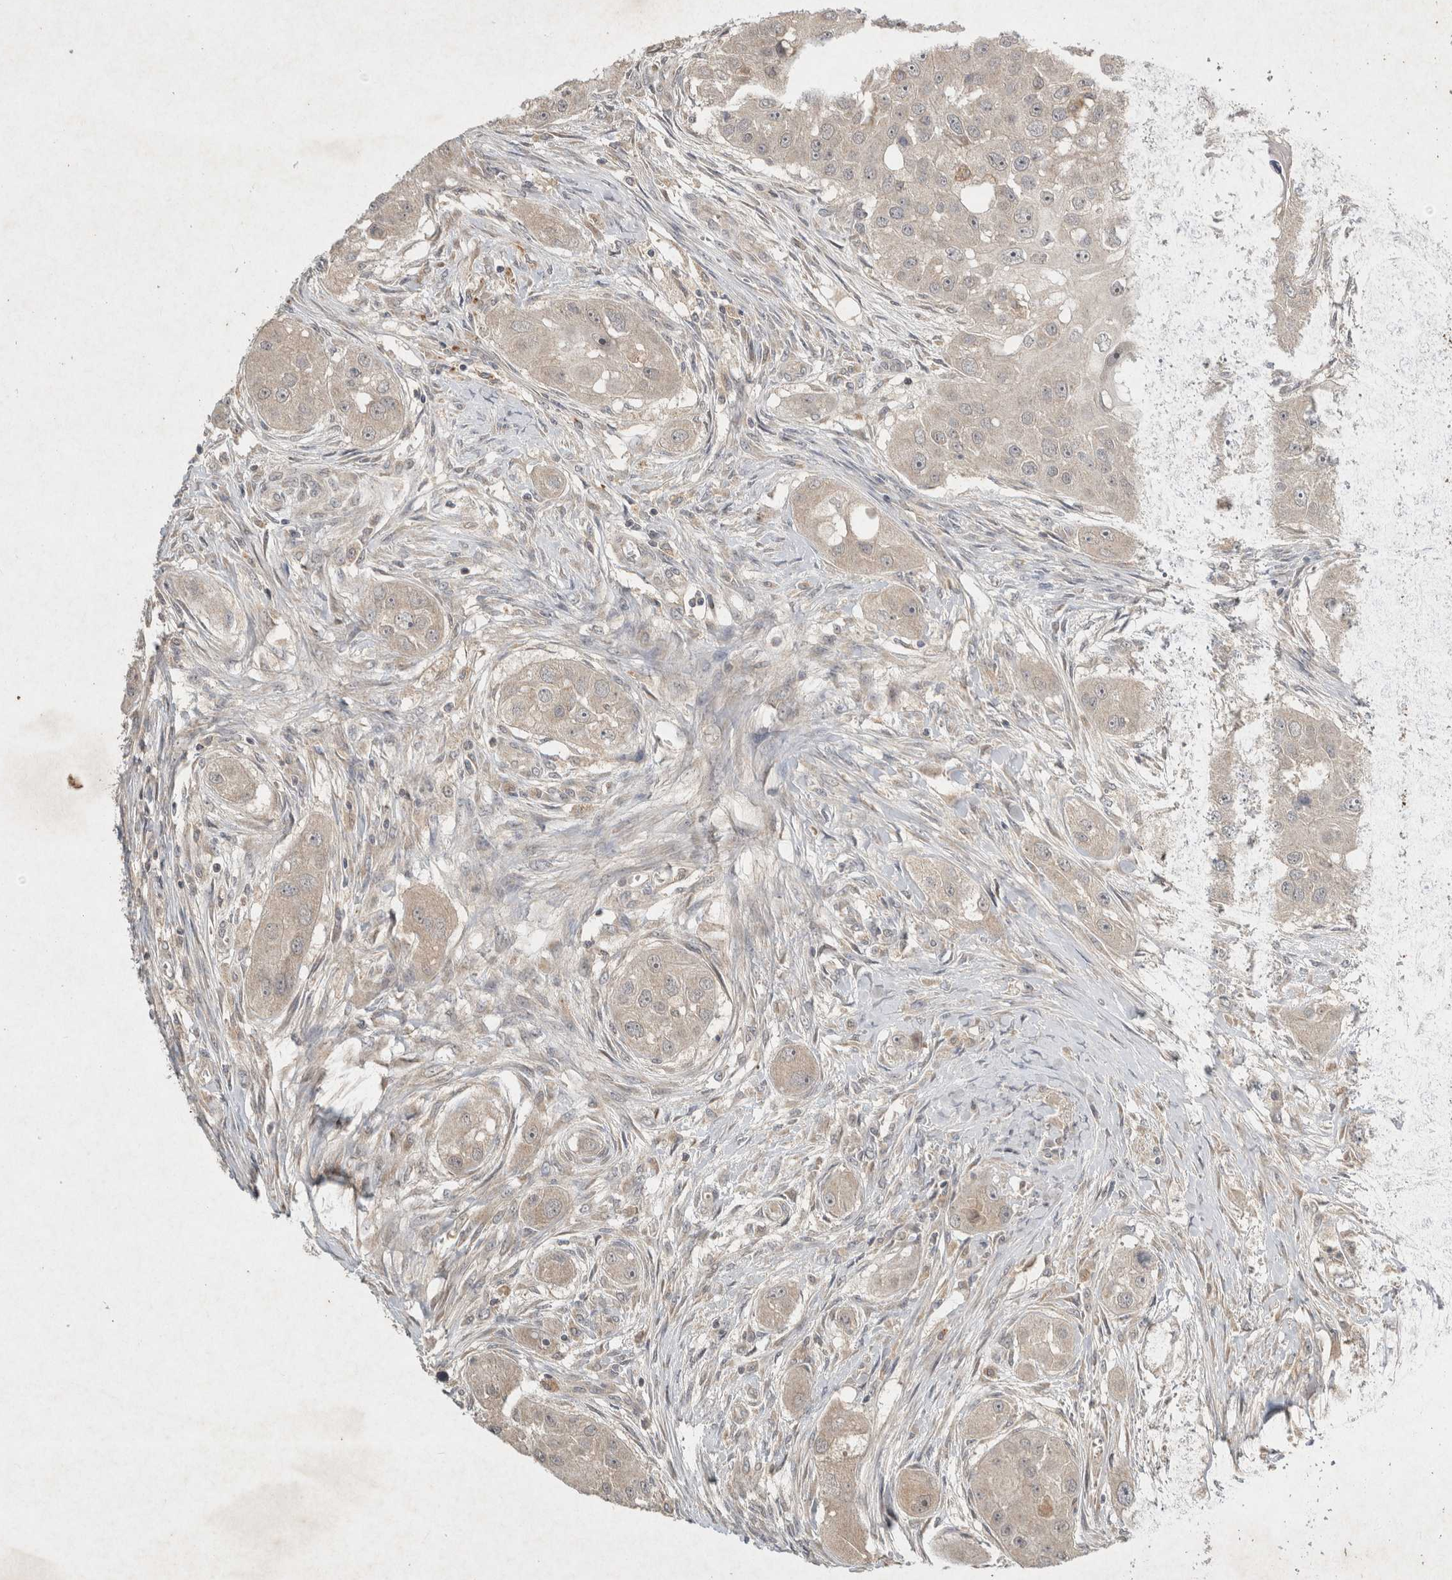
{"staining": {"intensity": "weak", "quantity": "<25%", "location": "cytoplasmic/membranous"}, "tissue": "head and neck cancer", "cell_type": "Tumor cells", "image_type": "cancer", "snomed": [{"axis": "morphology", "description": "Normal tissue, NOS"}, {"axis": "morphology", "description": "Squamous cell carcinoma, NOS"}, {"axis": "topography", "description": "Skeletal muscle"}, {"axis": "topography", "description": "Head-Neck"}], "caption": "Protein analysis of squamous cell carcinoma (head and neck) displays no significant positivity in tumor cells. (IHC, brightfield microscopy, high magnification).", "gene": "LOXL2", "patient": {"sex": "male", "age": 51}}